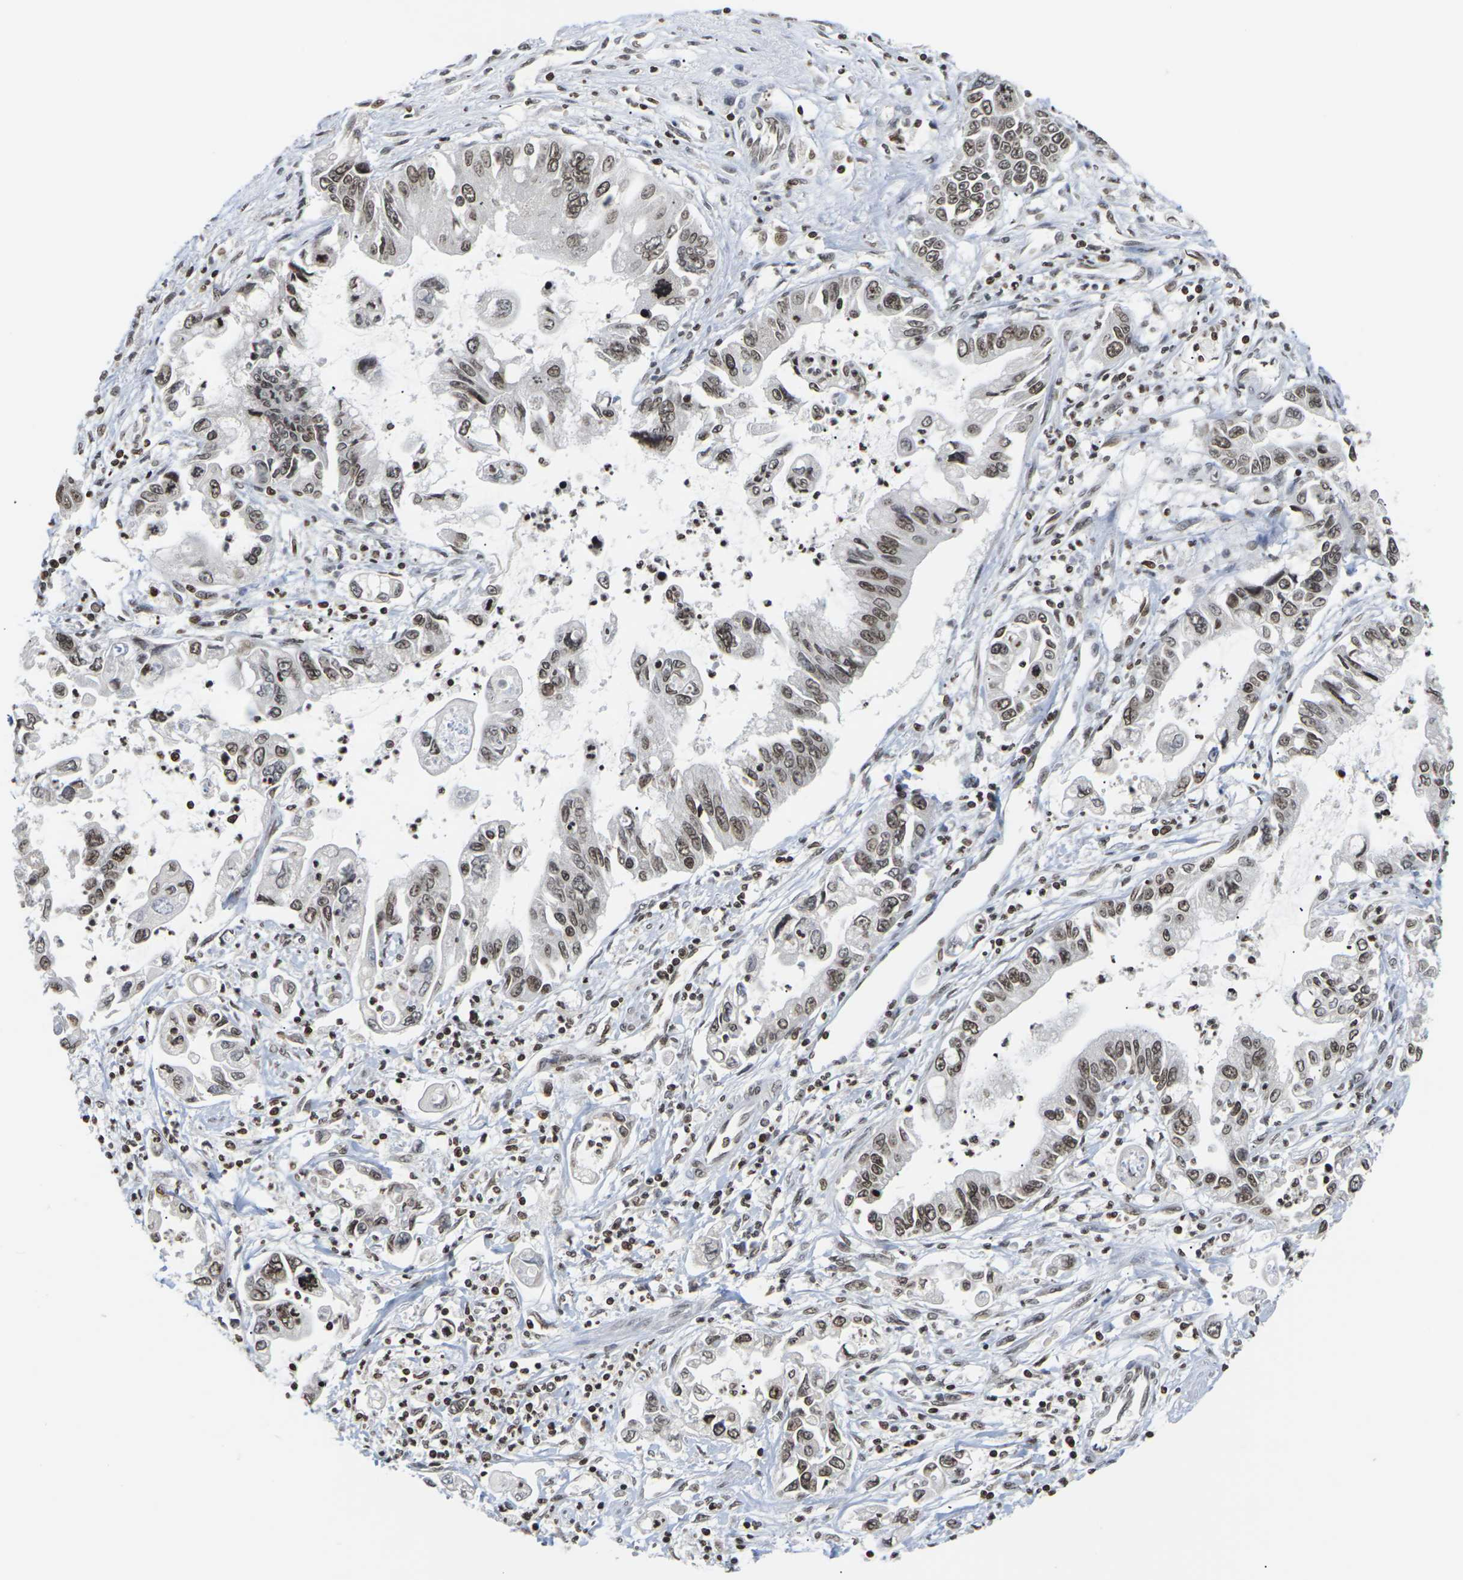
{"staining": {"intensity": "moderate", "quantity": ">75%", "location": "nuclear"}, "tissue": "pancreatic cancer", "cell_type": "Tumor cells", "image_type": "cancer", "snomed": [{"axis": "morphology", "description": "Adenocarcinoma, NOS"}, {"axis": "topography", "description": "Pancreas"}], "caption": "Pancreatic adenocarcinoma was stained to show a protein in brown. There is medium levels of moderate nuclear expression in about >75% of tumor cells.", "gene": "ETV5", "patient": {"sex": "male", "age": 56}}